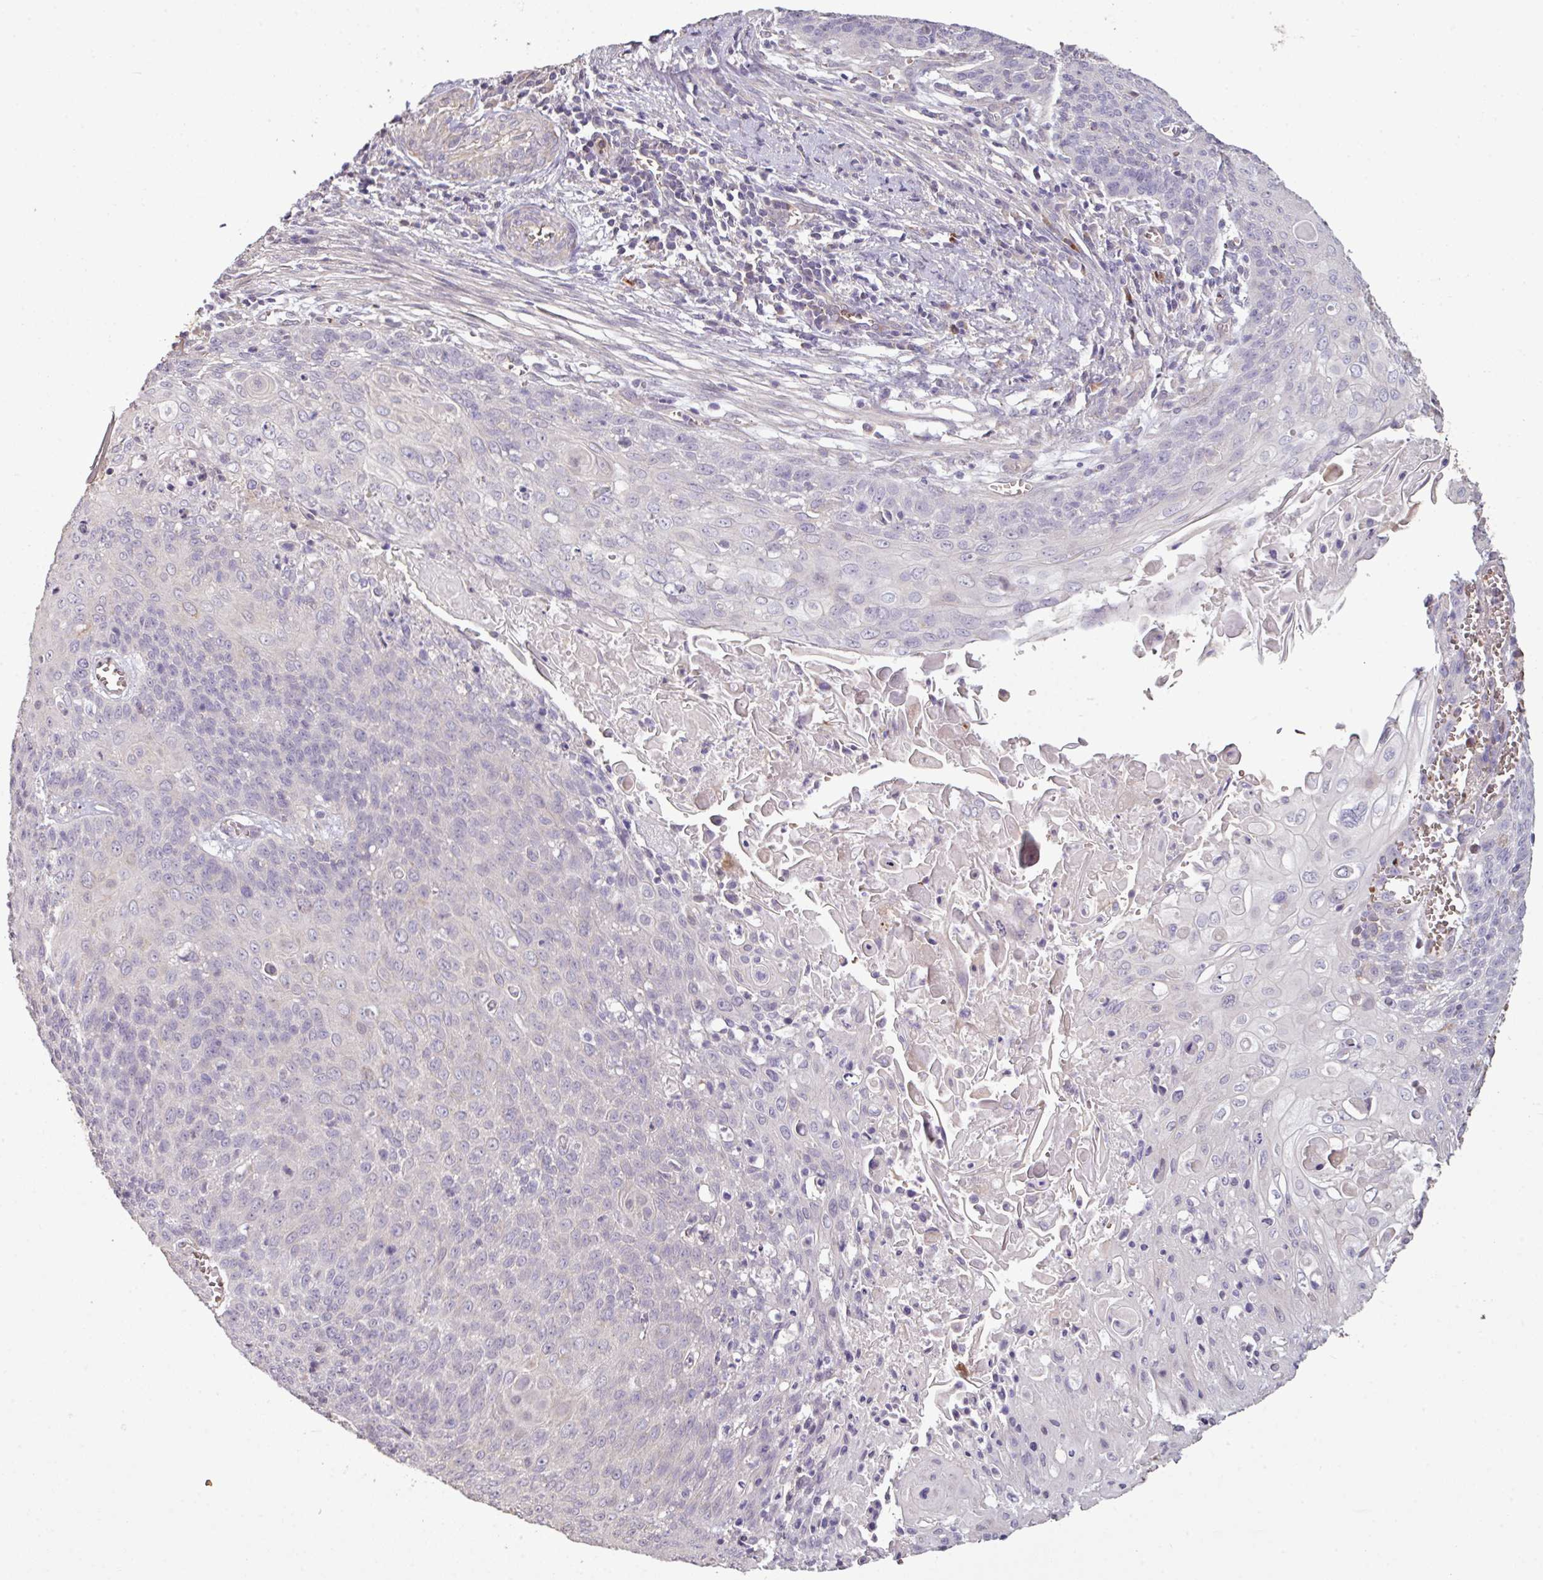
{"staining": {"intensity": "negative", "quantity": "none", "location": "none"}, "tissue": "cervical cancer", "cell_type": "Tumor cells", "image_type": "cancer", "snomed": [{"axis": "morphology", "description": "Squamous cell carcinoma, NOS"}, {"axis": "topography", "description": "Cervix"}], "caption": "Tumor cells are negative for brown protein staining in squamous cell carcinoma (cervical).", "gene": "NHSL2", "patient": {"sex": "female", "age": 39}}